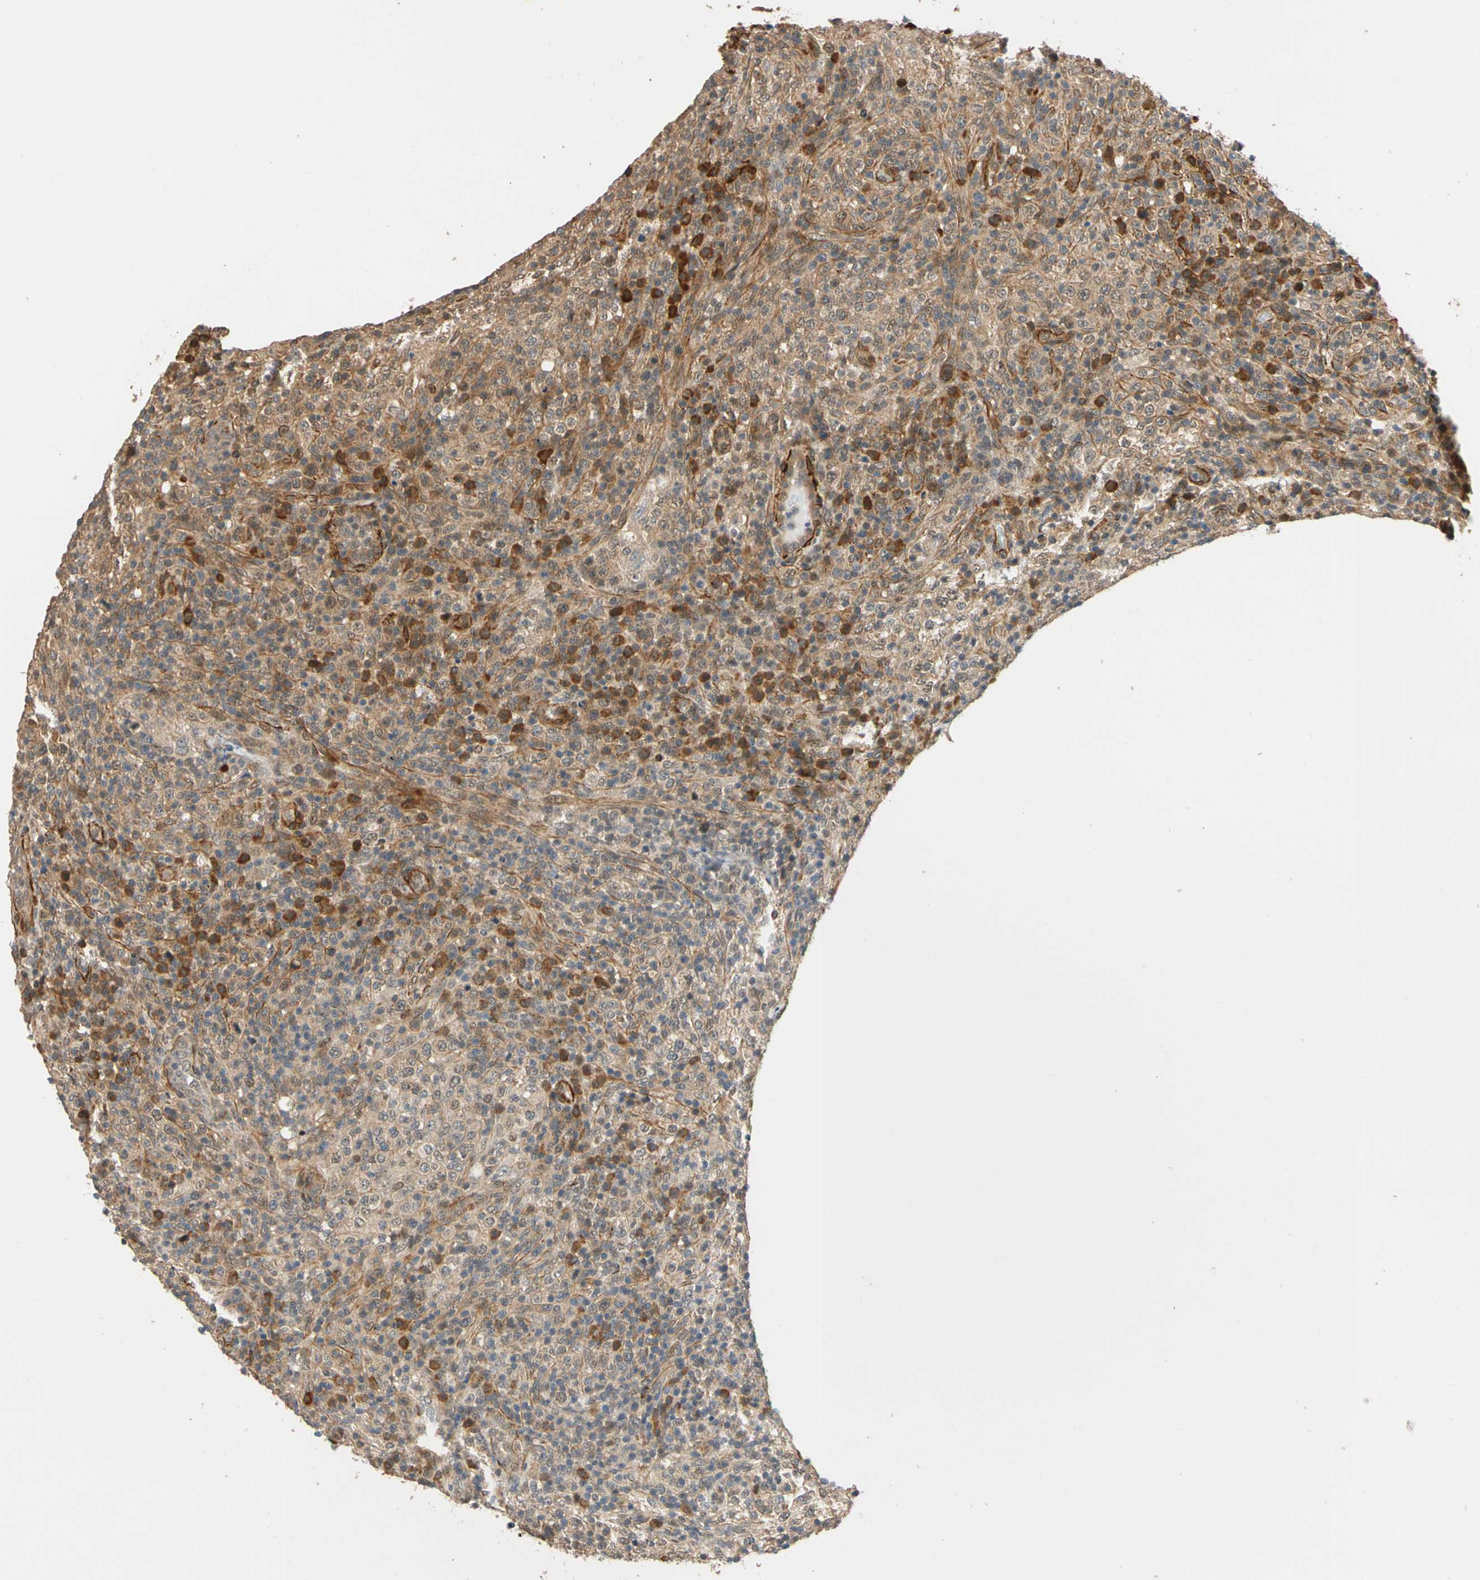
{"staining": {"intensity": "moderate", "quantity": "25%-75%", "location": "cytoplasmic/membranous,nuclear"}, "tissue": "lymphoma", "cell_type": "Tumor cells", "image_type": "cancer", "snomed": [{"axis": "morphology", "description": "Malignant lymphoma, non-Hodgkin's type, High grade"}, {"axis": "topography", "description": "Lymph node"}], "caption": "Immunohistochemistry (IHC) of human high-grade malignant lymphoma, non-Hodgkin's type reveals medium levels of moderate cytoplasmic/membranous and nuclear staining in approximately 25%-75% of tumor cells. Nuclei are stained in blue.", "gene": "QSER1", "patient": {"sex": "female", "age": 76}}